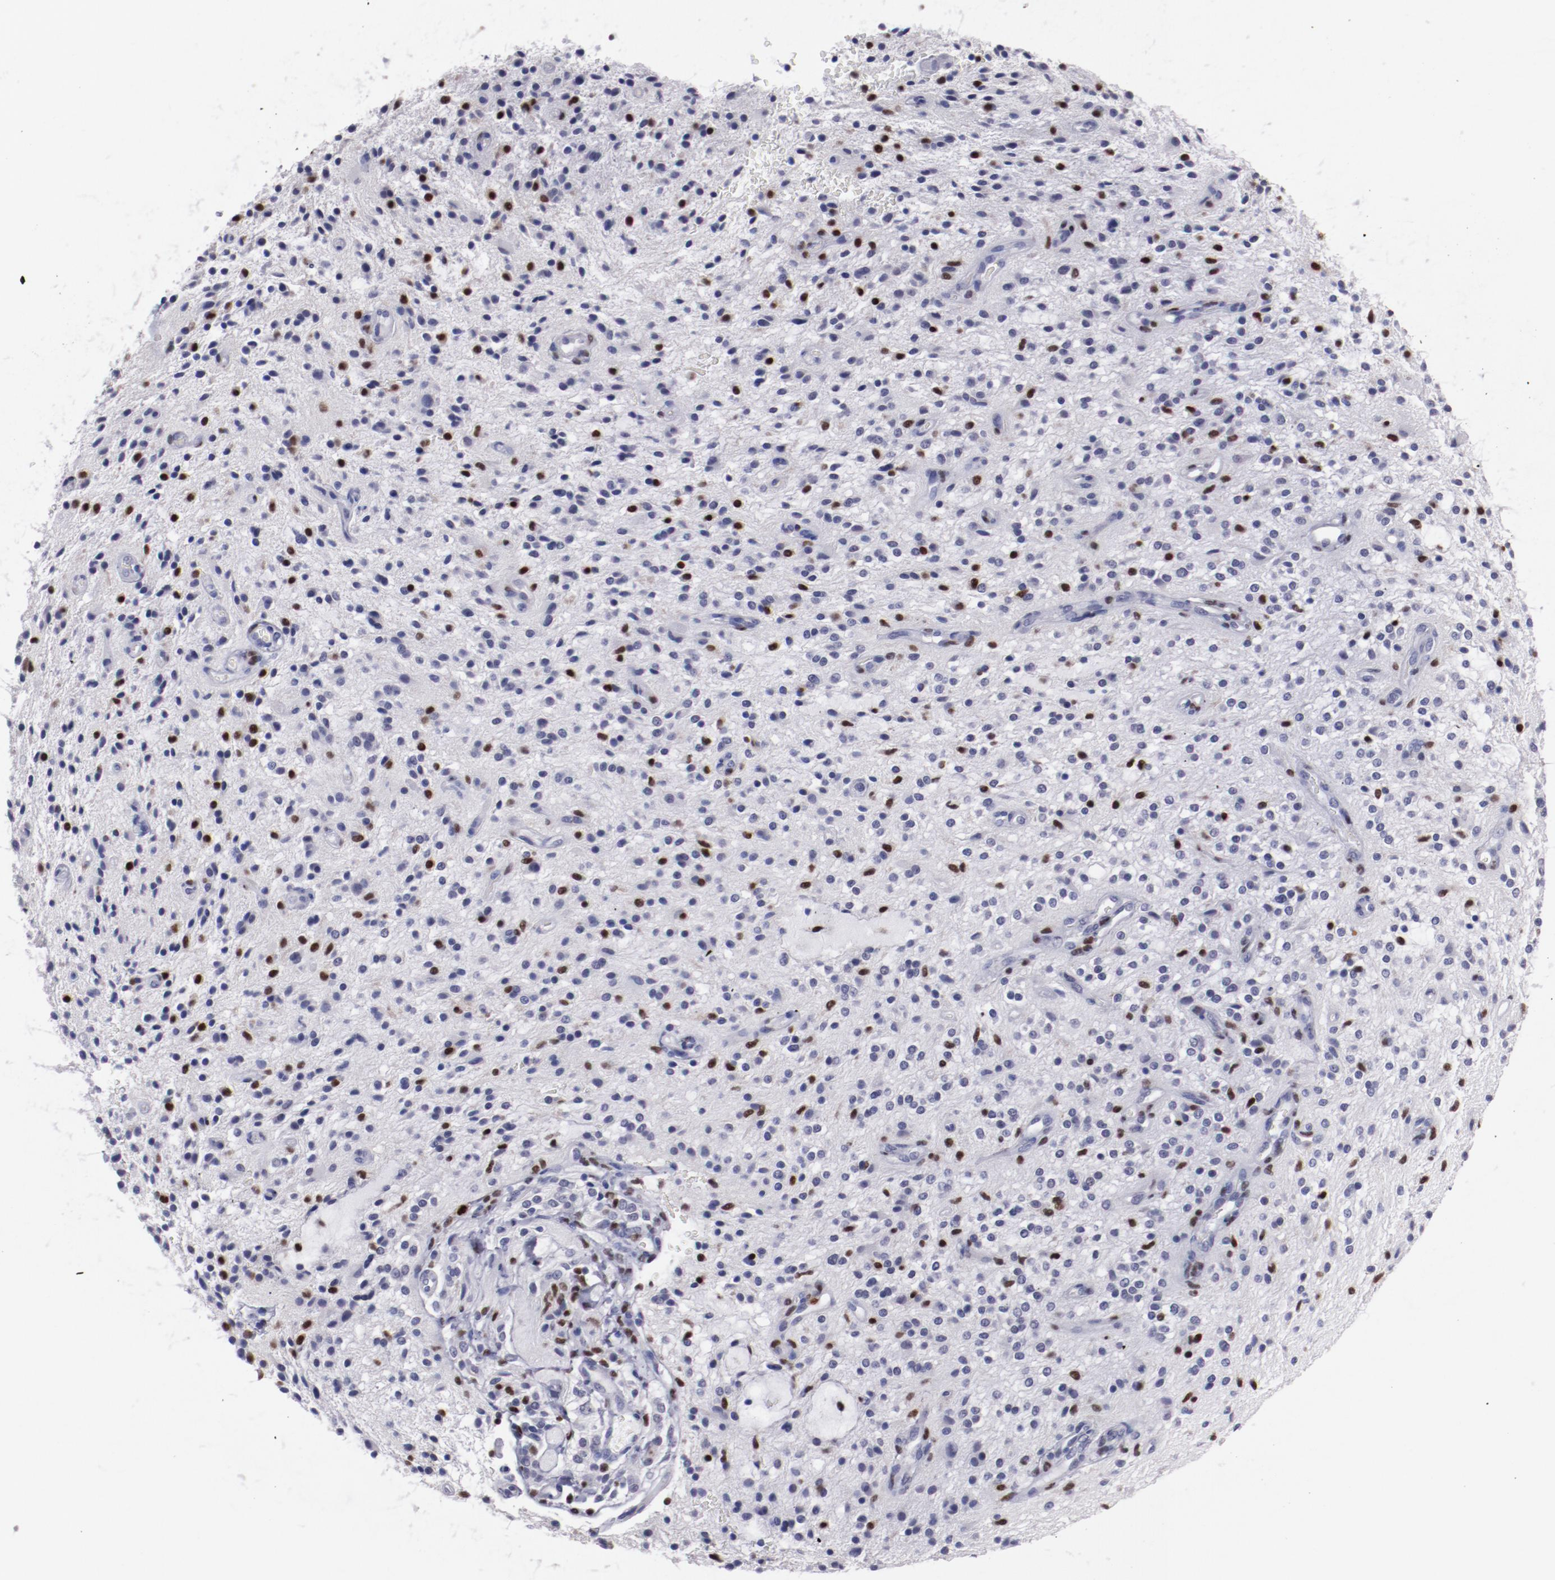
{"staining": {"intensity": "strong", "quantity": "25%-75%", "location": "nuclear"}, "tissue": "glioma", "cell_type": "Tumor cells", "image_type": "cancer", "snomed": [{"axis": "morphology", "description": "Glioma, malignant, NOS"}, {"axis": "topography", "description": "Cerebellum"}], "caption": "Strong nuclear protein staining is present in about 25%-75% of tumor cells in glioma. (Brightfield microscopy of DAB IHC at high magnification).", "gene": "IRF8", "patient": {"sex": "female", "age": 10}}